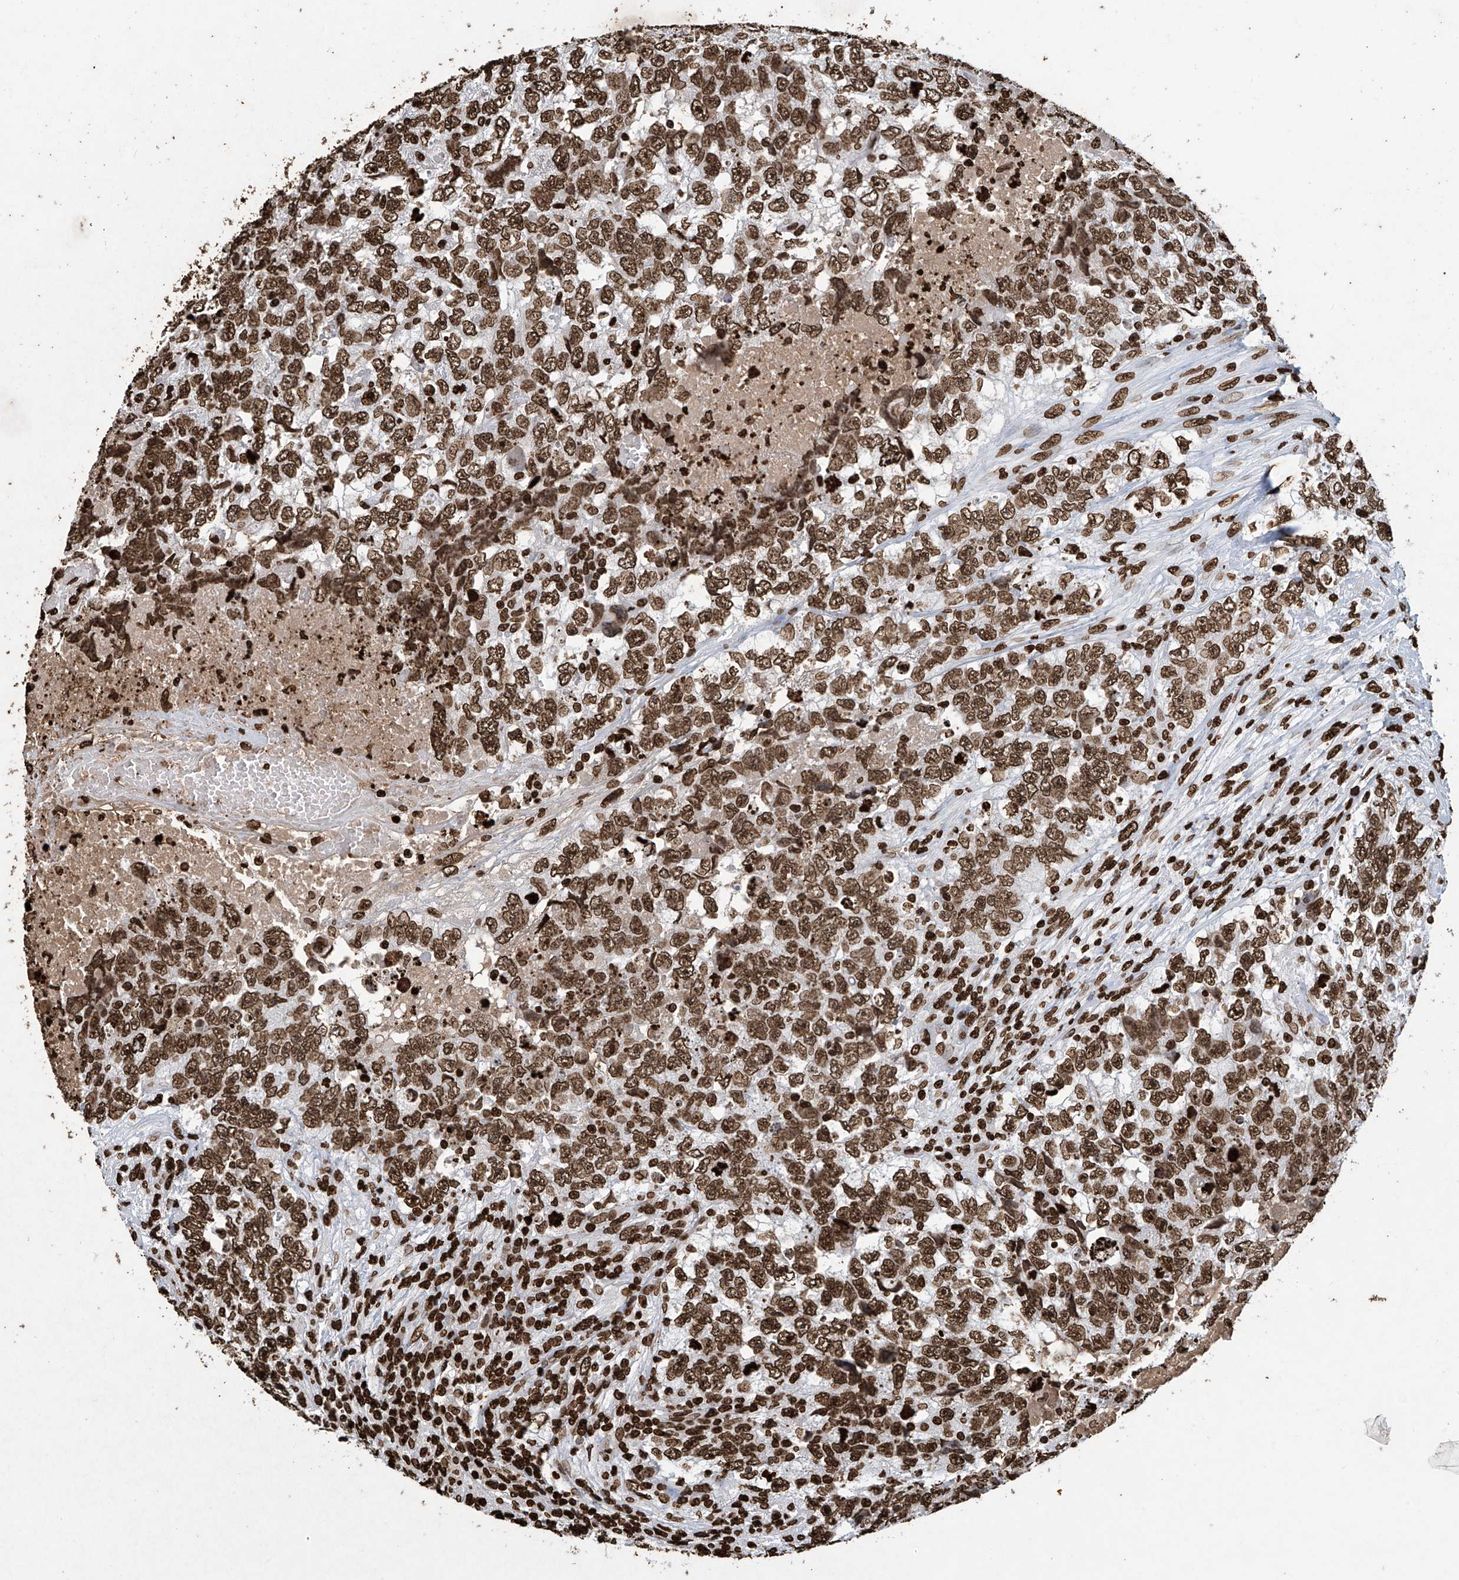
{"staining": {"intensity": "strong", "quantity": ">75%", "location": "nuclear"}, "tissue": "testis cancer", "cell_type": "Tumor cells", "image_type": "cancer", "snomed": [{"axis": "morphology", "description": "Carcinoma, Embryonal, NOS"}, {"axis": "topography", "description": "Testis"}], "caption": "A micrograph of testis embryonal carcinoma stained for a protein exhibits strong nuclear brown staining in tumor cells.", "gene": "H3-3A", "patient": {"sex": "male", "age": 37}}